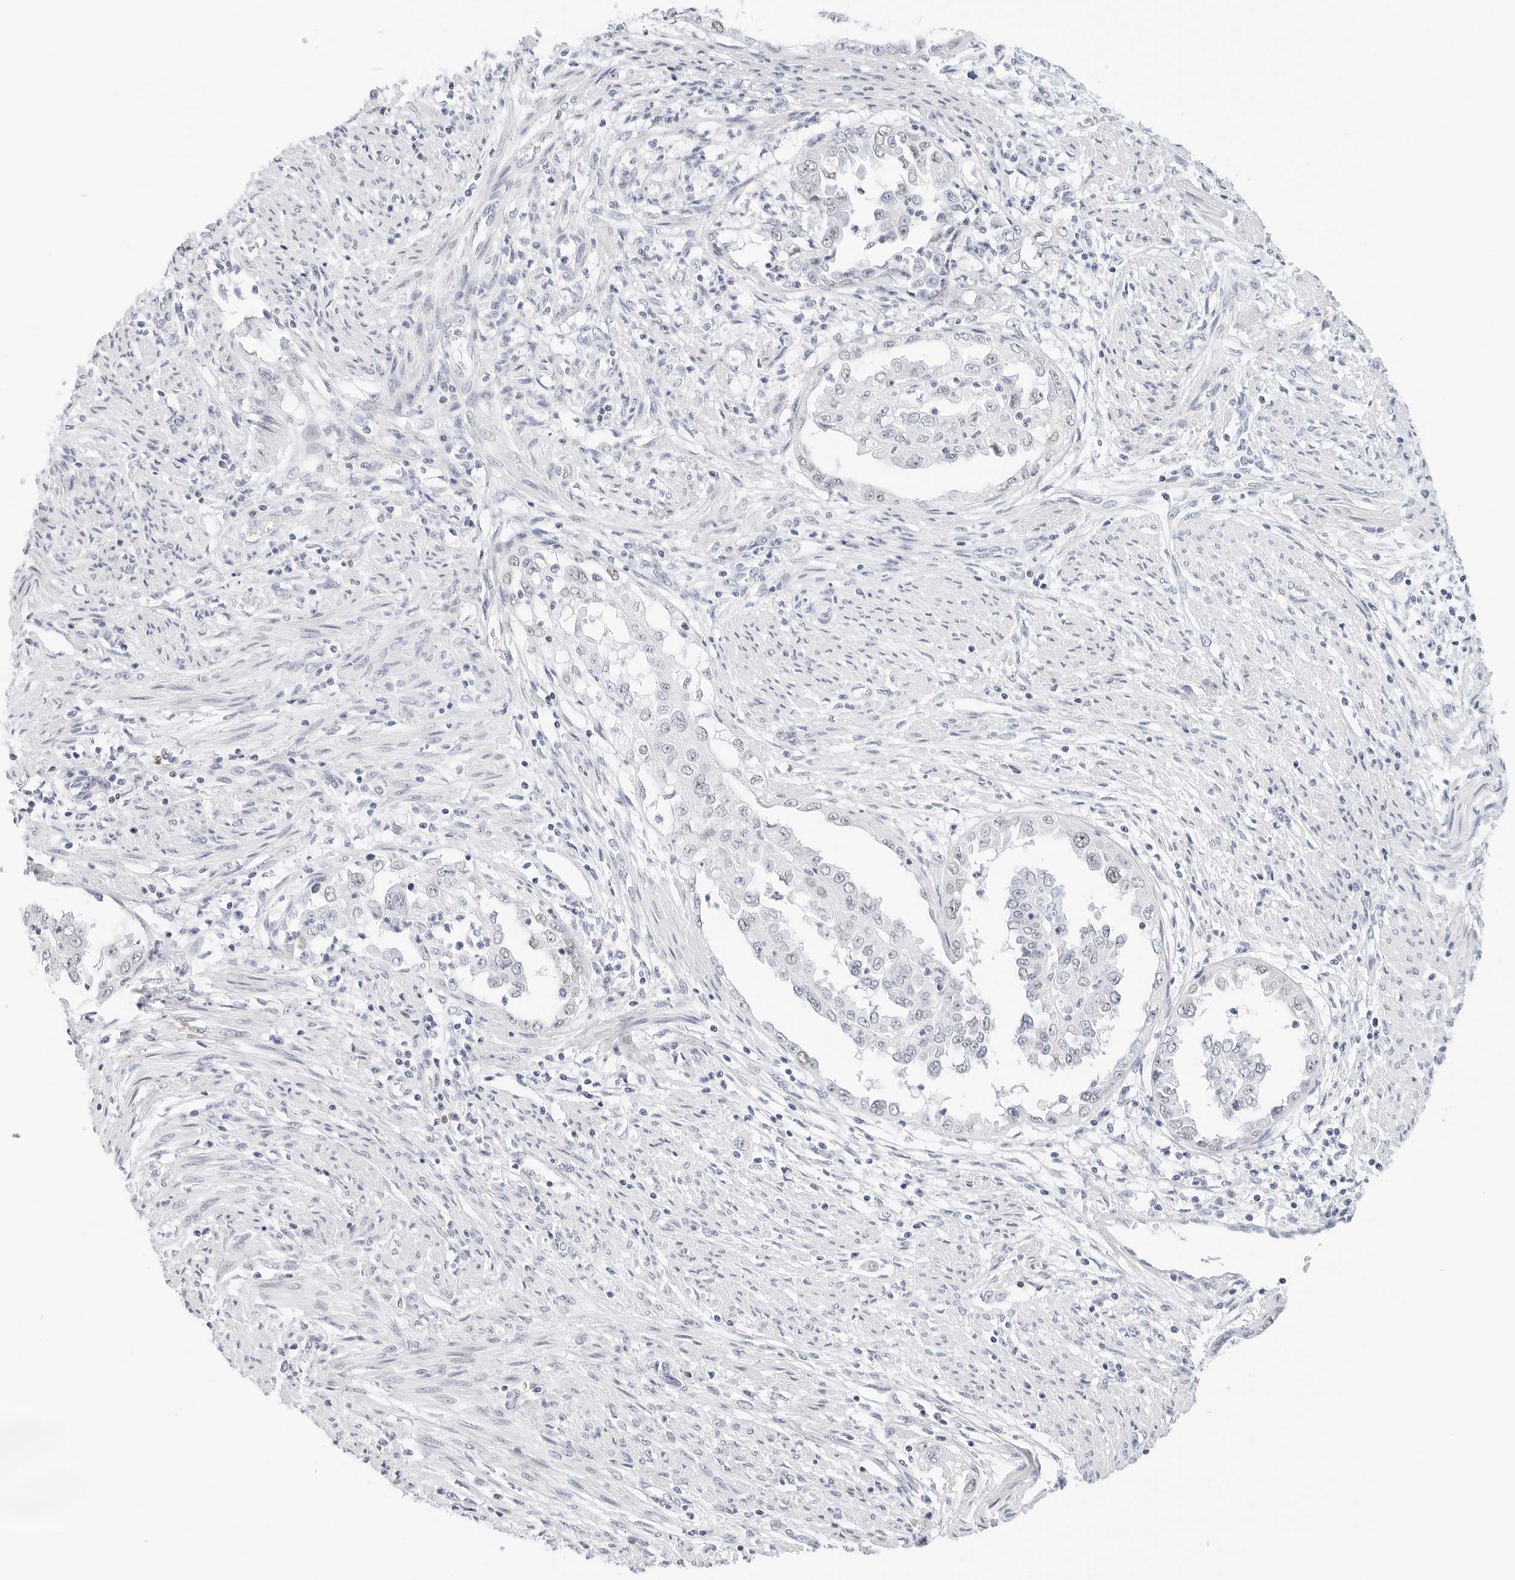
{"staining": {"intensity": "negative", "quantity": "none", "location": "none"}, "tissue": "endometrial cancer", "cell_type": "Tumor cells", "image_type": "cancer", "snomed": [{"axis": "morphology", "description": "Adenocarcinoma, NOS"}, {"axis": "topography", "description": "Endometrium"}], "caption": "Histopathology image shows no protein positivity in tumor cells of endometrial cancer tissue.", "gene": "CD22", "patient": {"sex": "female", "age": 85}}